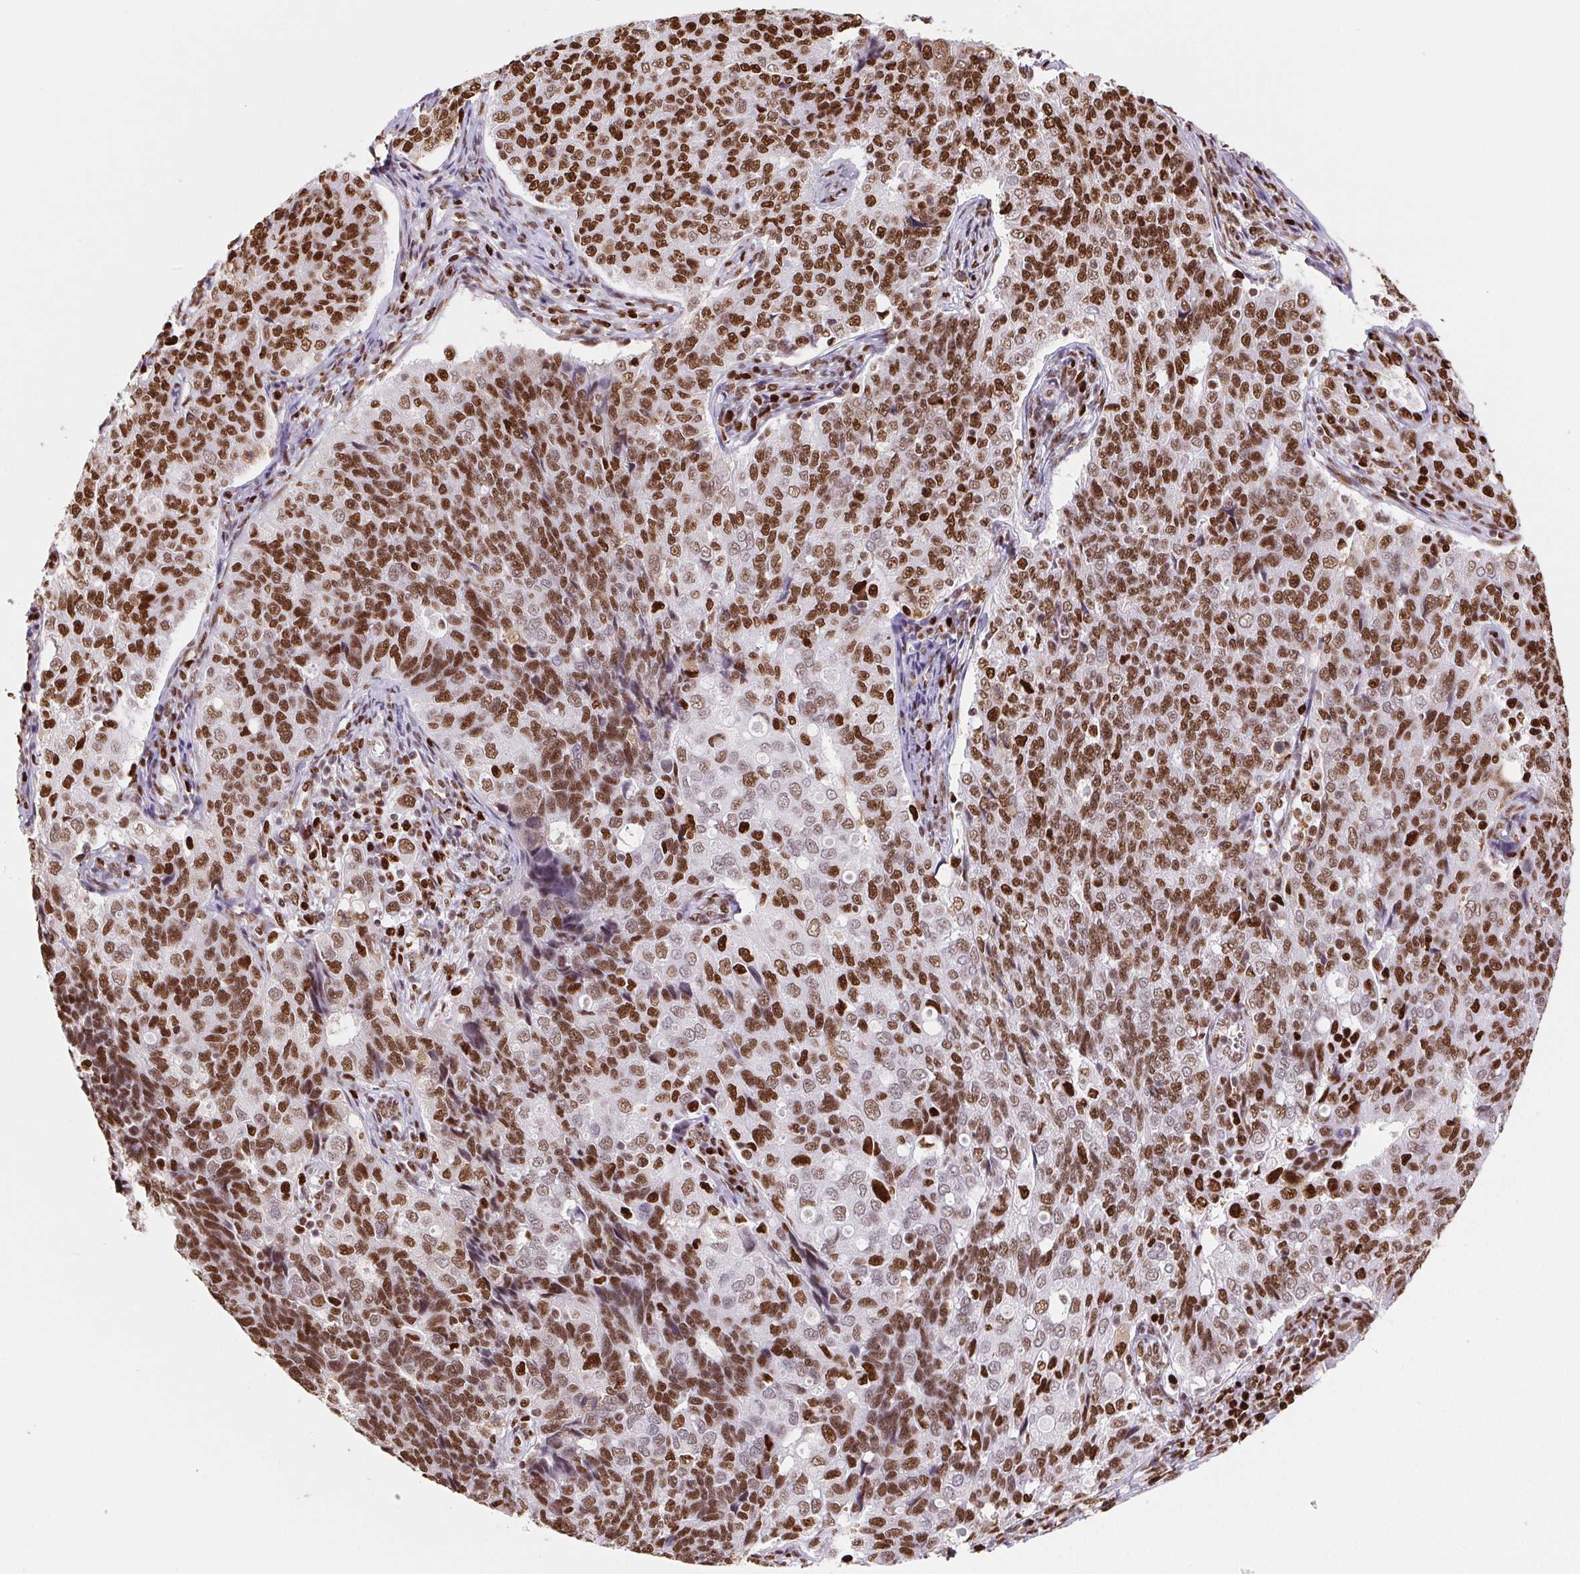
{"staining": {"intensity": "strong", "quantity": ">75%", "location": "nuclear"}, "tissue": "endometrial cancer", "cell_type": "Tumor cells", "image_type": "cancer", "snomed": [{"axis": "morphology", "description": "Adenocarcinoma, NOS"}, {"axis": "topography", "description": "Endometrium"}], "caption": "Tumor cells display high levels of strong nuclear staining in approximately >75% of cells in adenocarcinoma (endometrial).", "gene": "SET", "patient": {"sex": "female", "age": 43}}